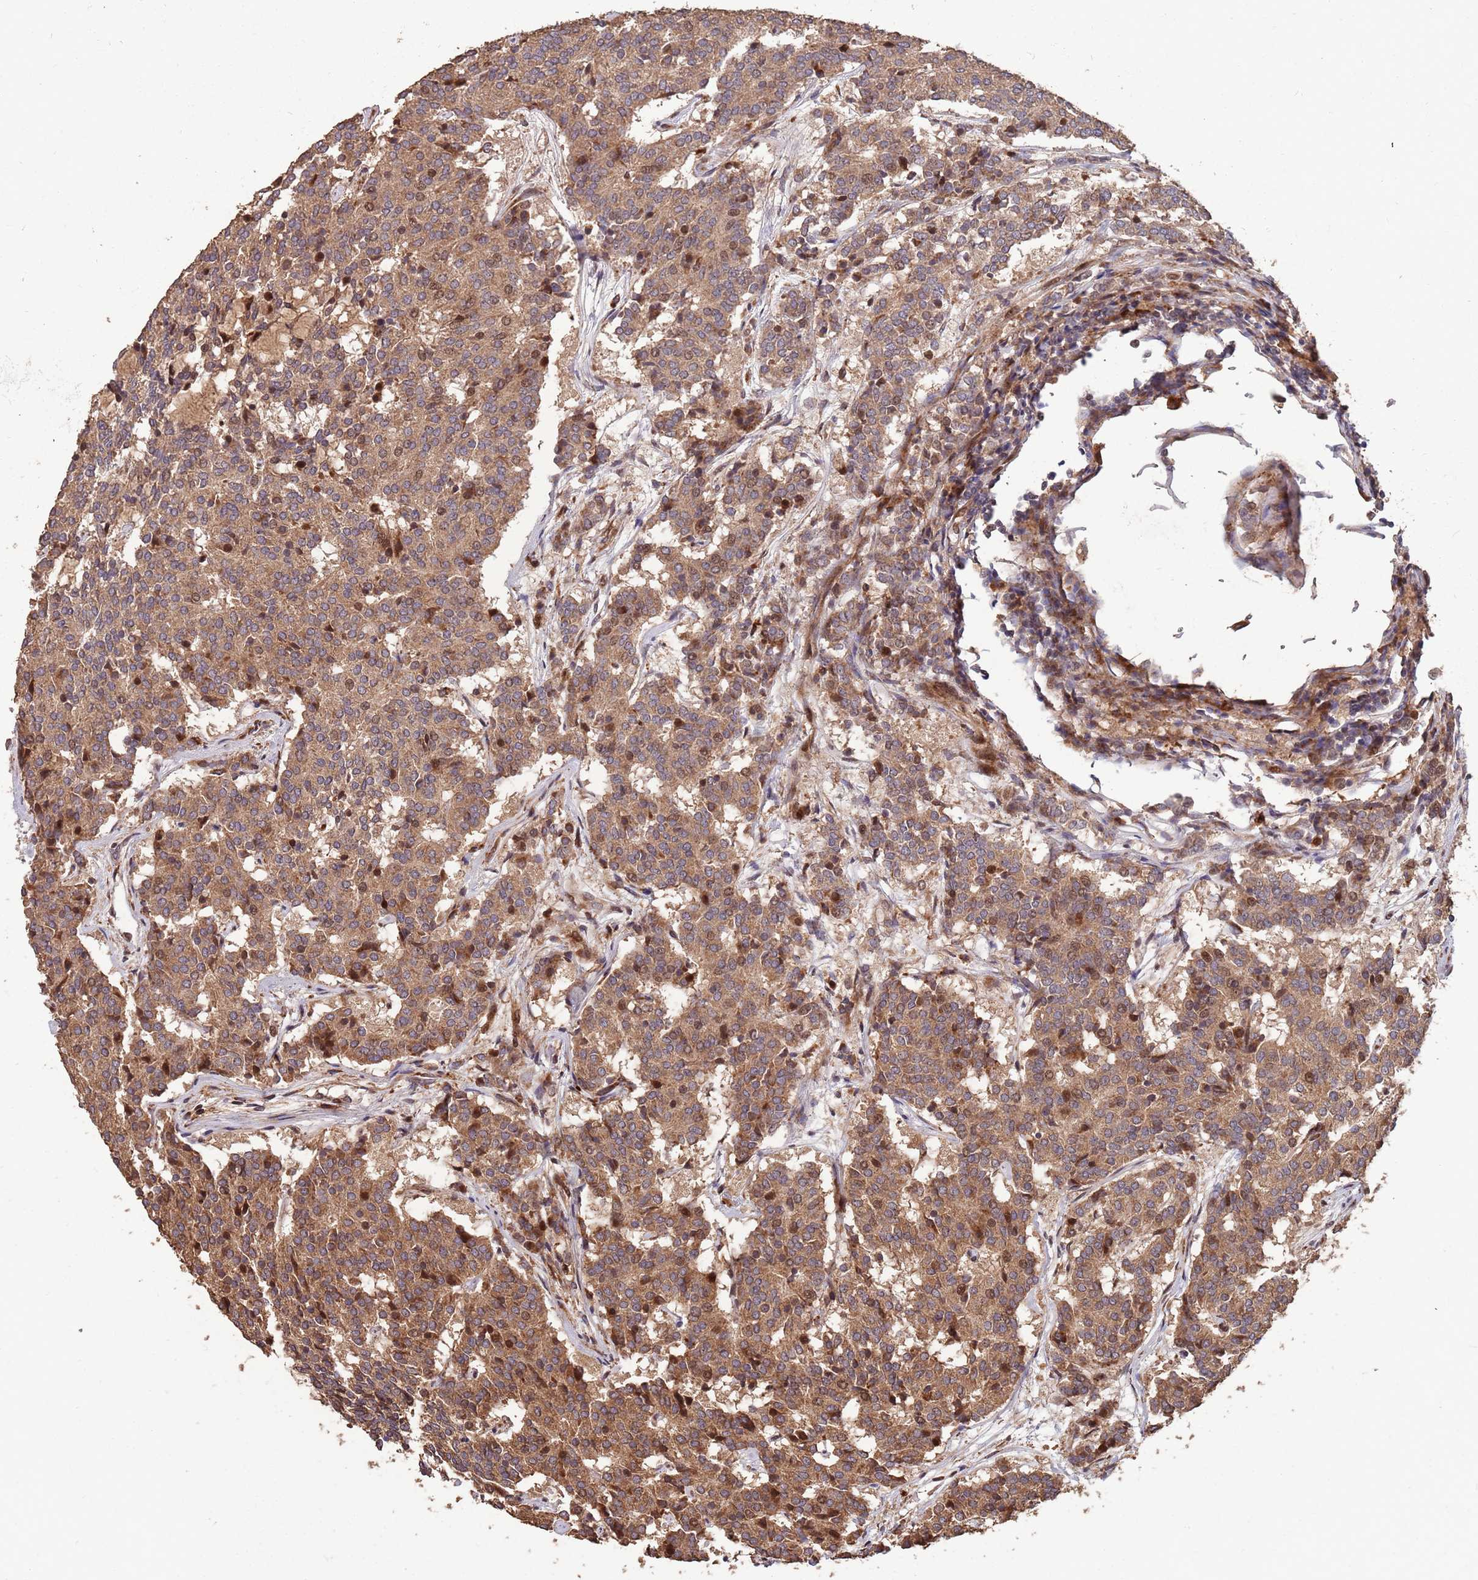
{"staining": {"intensity": "moderate", "quantity": ">75%", "location": "cytoplasmic/membranous"}, "tissue": "carcinoid", "cell_type": "Tumor cells", "image_type": "cancer", "snomed": [{"axis": "morphology", "description": "Carcinoid, malignant, NOS"}, {"axis": "topography", "description": "Pancreas"}], "caption": "The photomicrograph displays a brown stain indicating the presence of a protein in the cytoplasmic/membranous of tumor cells in carcinoid. (DAB IHC, brown staining for protein, blue staining for nuclei).", "gene": "ZNF428", "patient": {"sex": "female", "age": 54}}